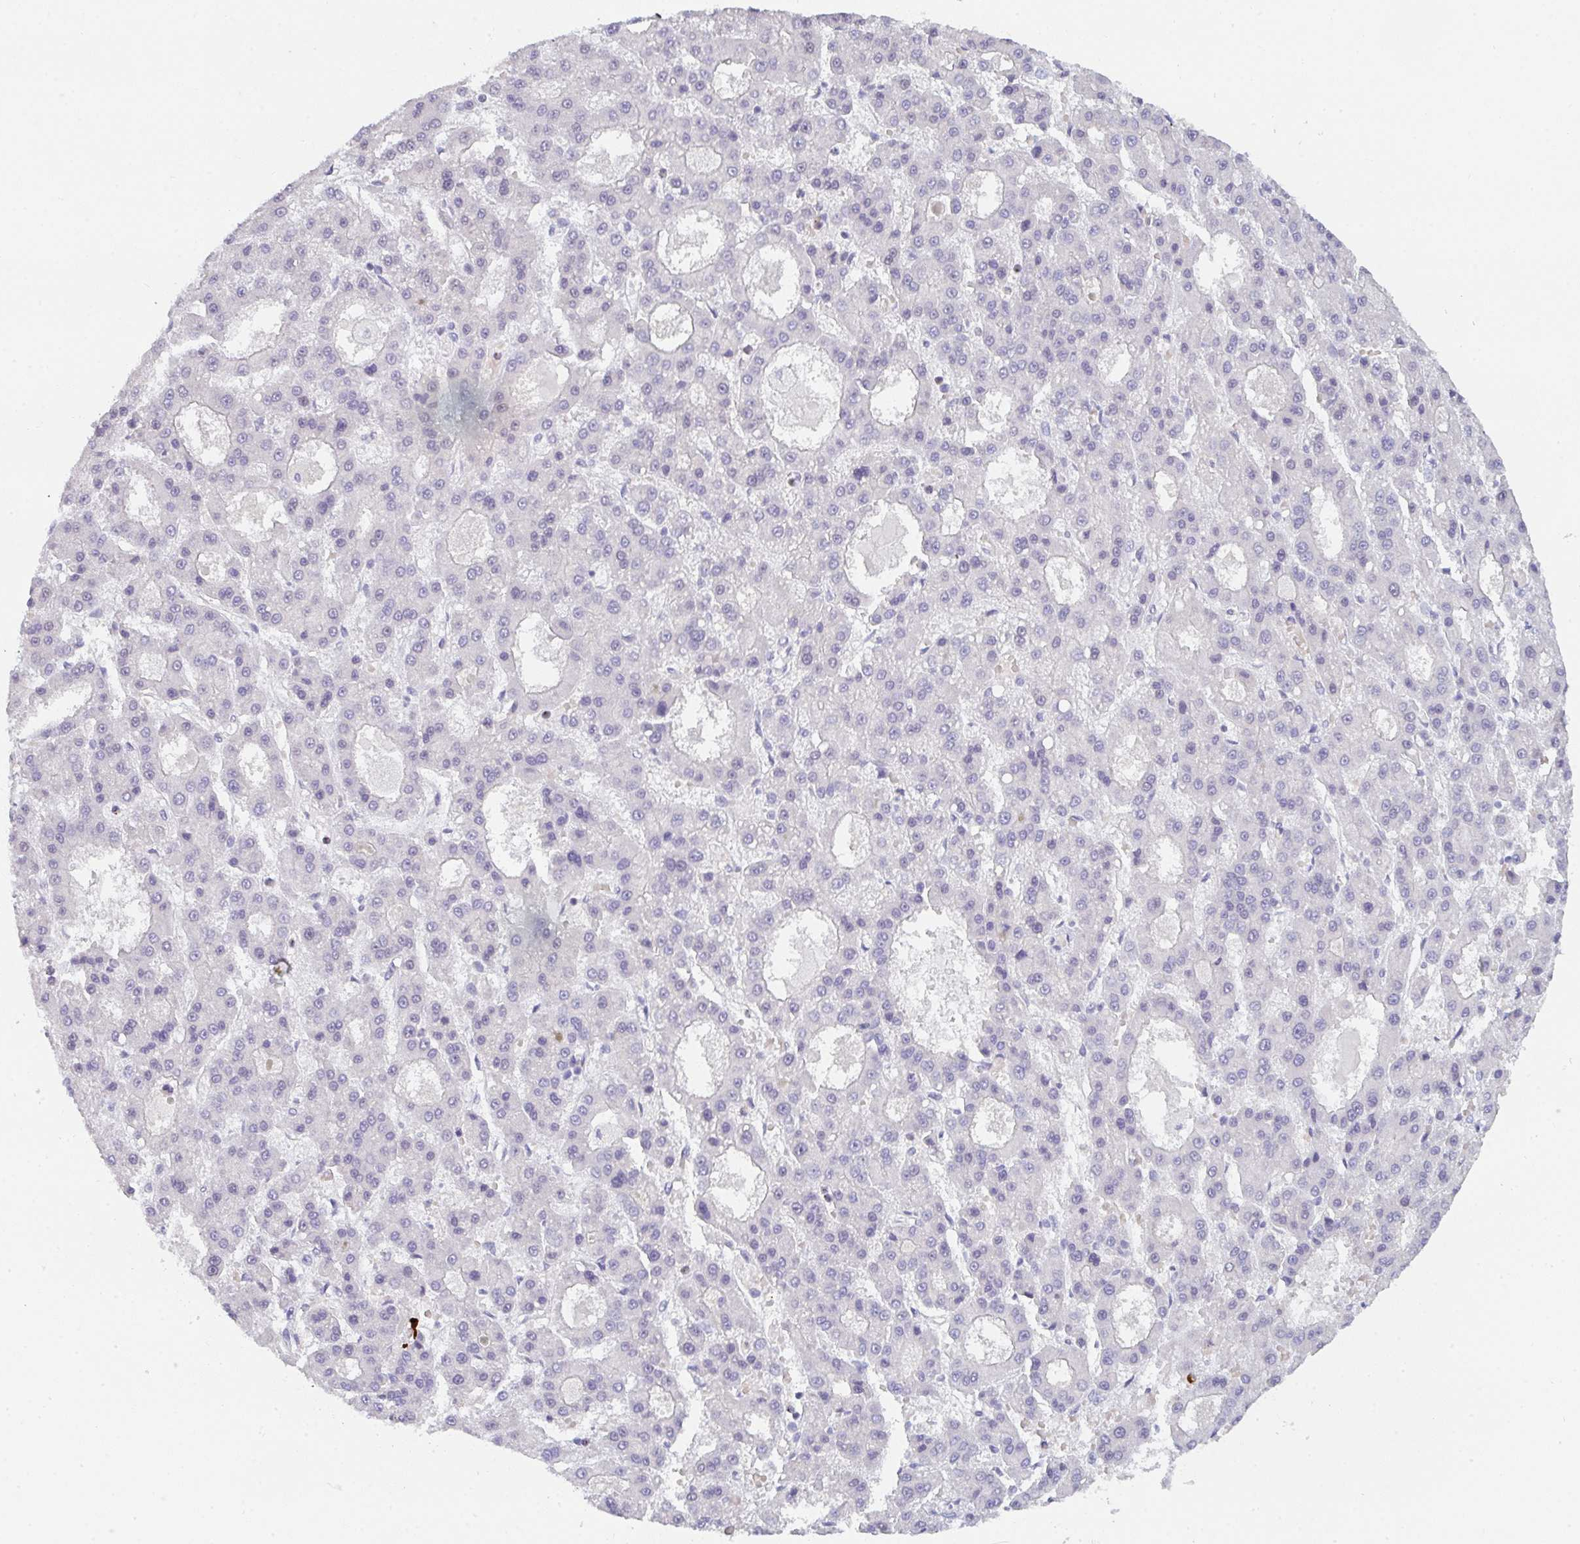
{"staining": {"intensity": "negative", "quantity": "none", "location": "none"}, "tissue": "liver cancer", "cell_type": "Tumor cells", "image_type": "cancer", "snomed": [{"axis": "morphology", "description": "Carcinoma, Hepatocellular, NOS"}, {"axis": "topography", "description": "Liver"}], "caption": "Immunohistochemistry photomicrograph of human liver cancer (hepatocellular carcinoma) stained for a protein (brown), which reveals no positivity in tumor cells.", "gene": "CACNA1S", "patient": {"sex": "male", "age": 70}}